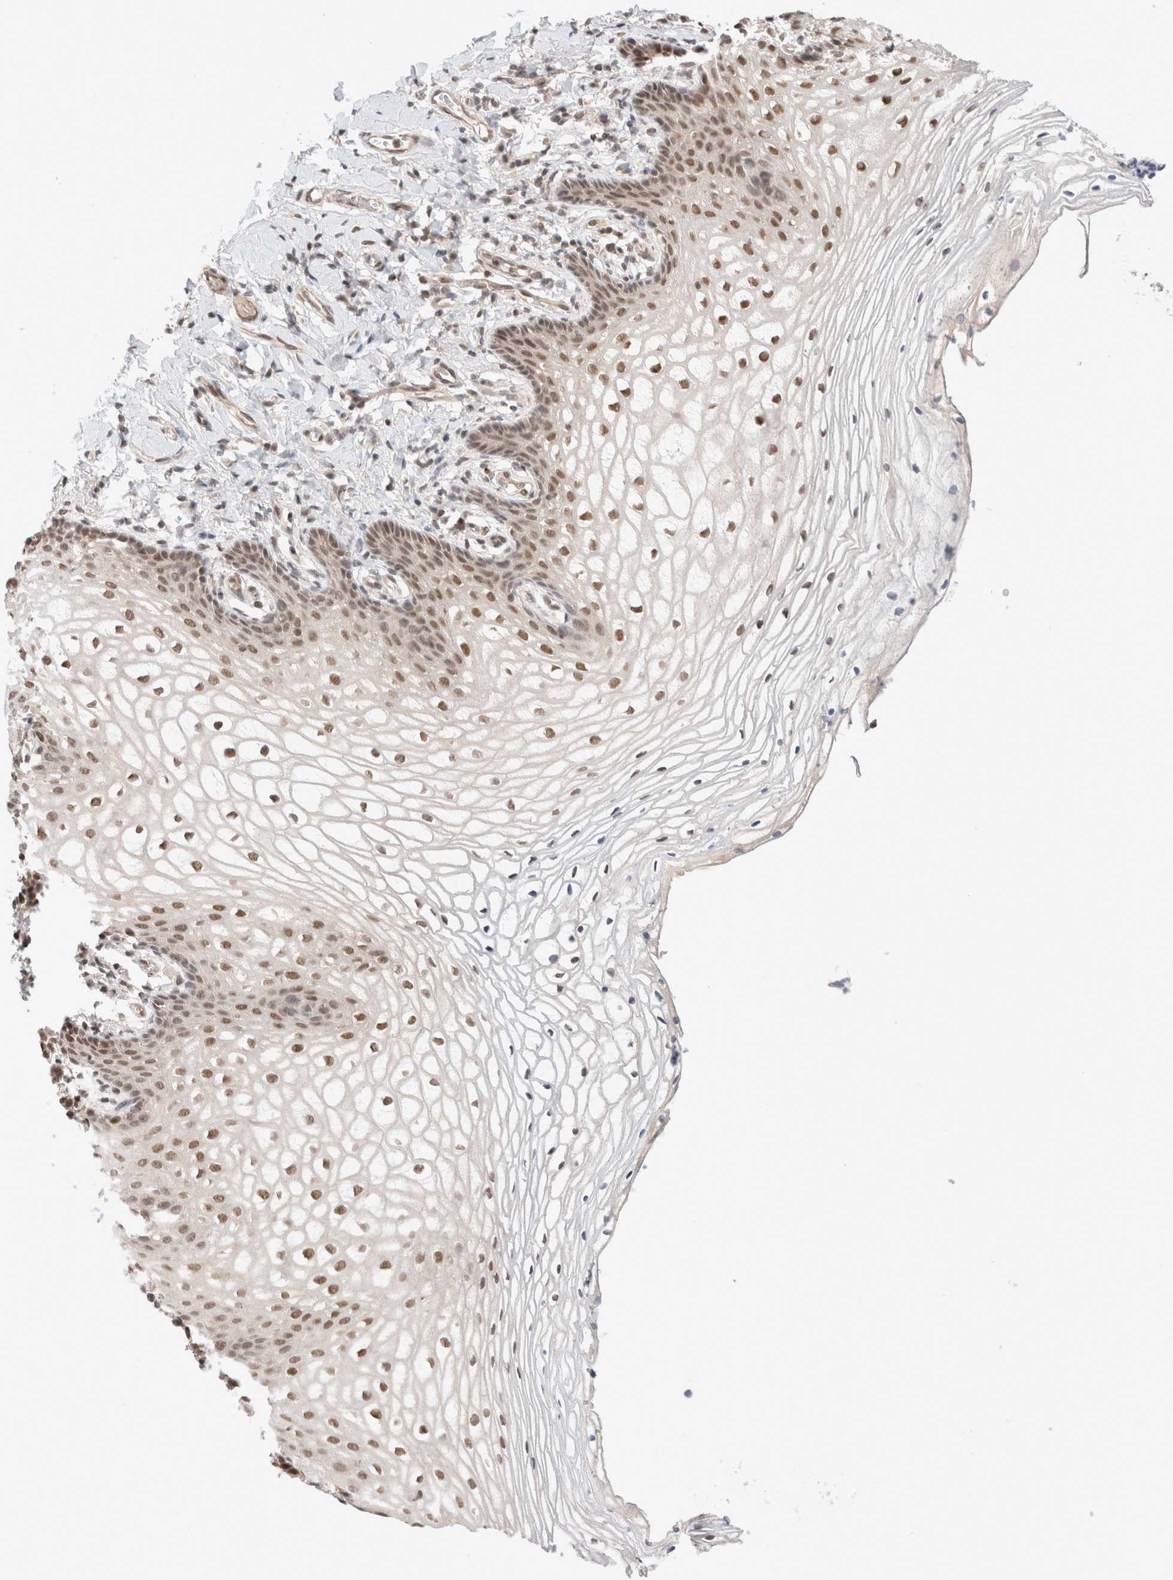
{"staining": {"intensity": "moderate", "quantity": ">75%", "location": "nuclear"}, "tissue": "vagina", "cell_type": "Squamous epithelial cells", "image_type": "normal", "snomed": [{"axis": "morphology", "description": "Normal tissue, NOS"}, {"axis": "topography", "description": "Vagina"}], "caption": "IHC (DAB (3,3'-diaminobenzidine)) staining of benign human vagina shows moderate nuclear protein positivity in about >75% of squamous epithelial cells.", "gene": "GATAD2A", "patient": {"sex": "female", "age": 60}}